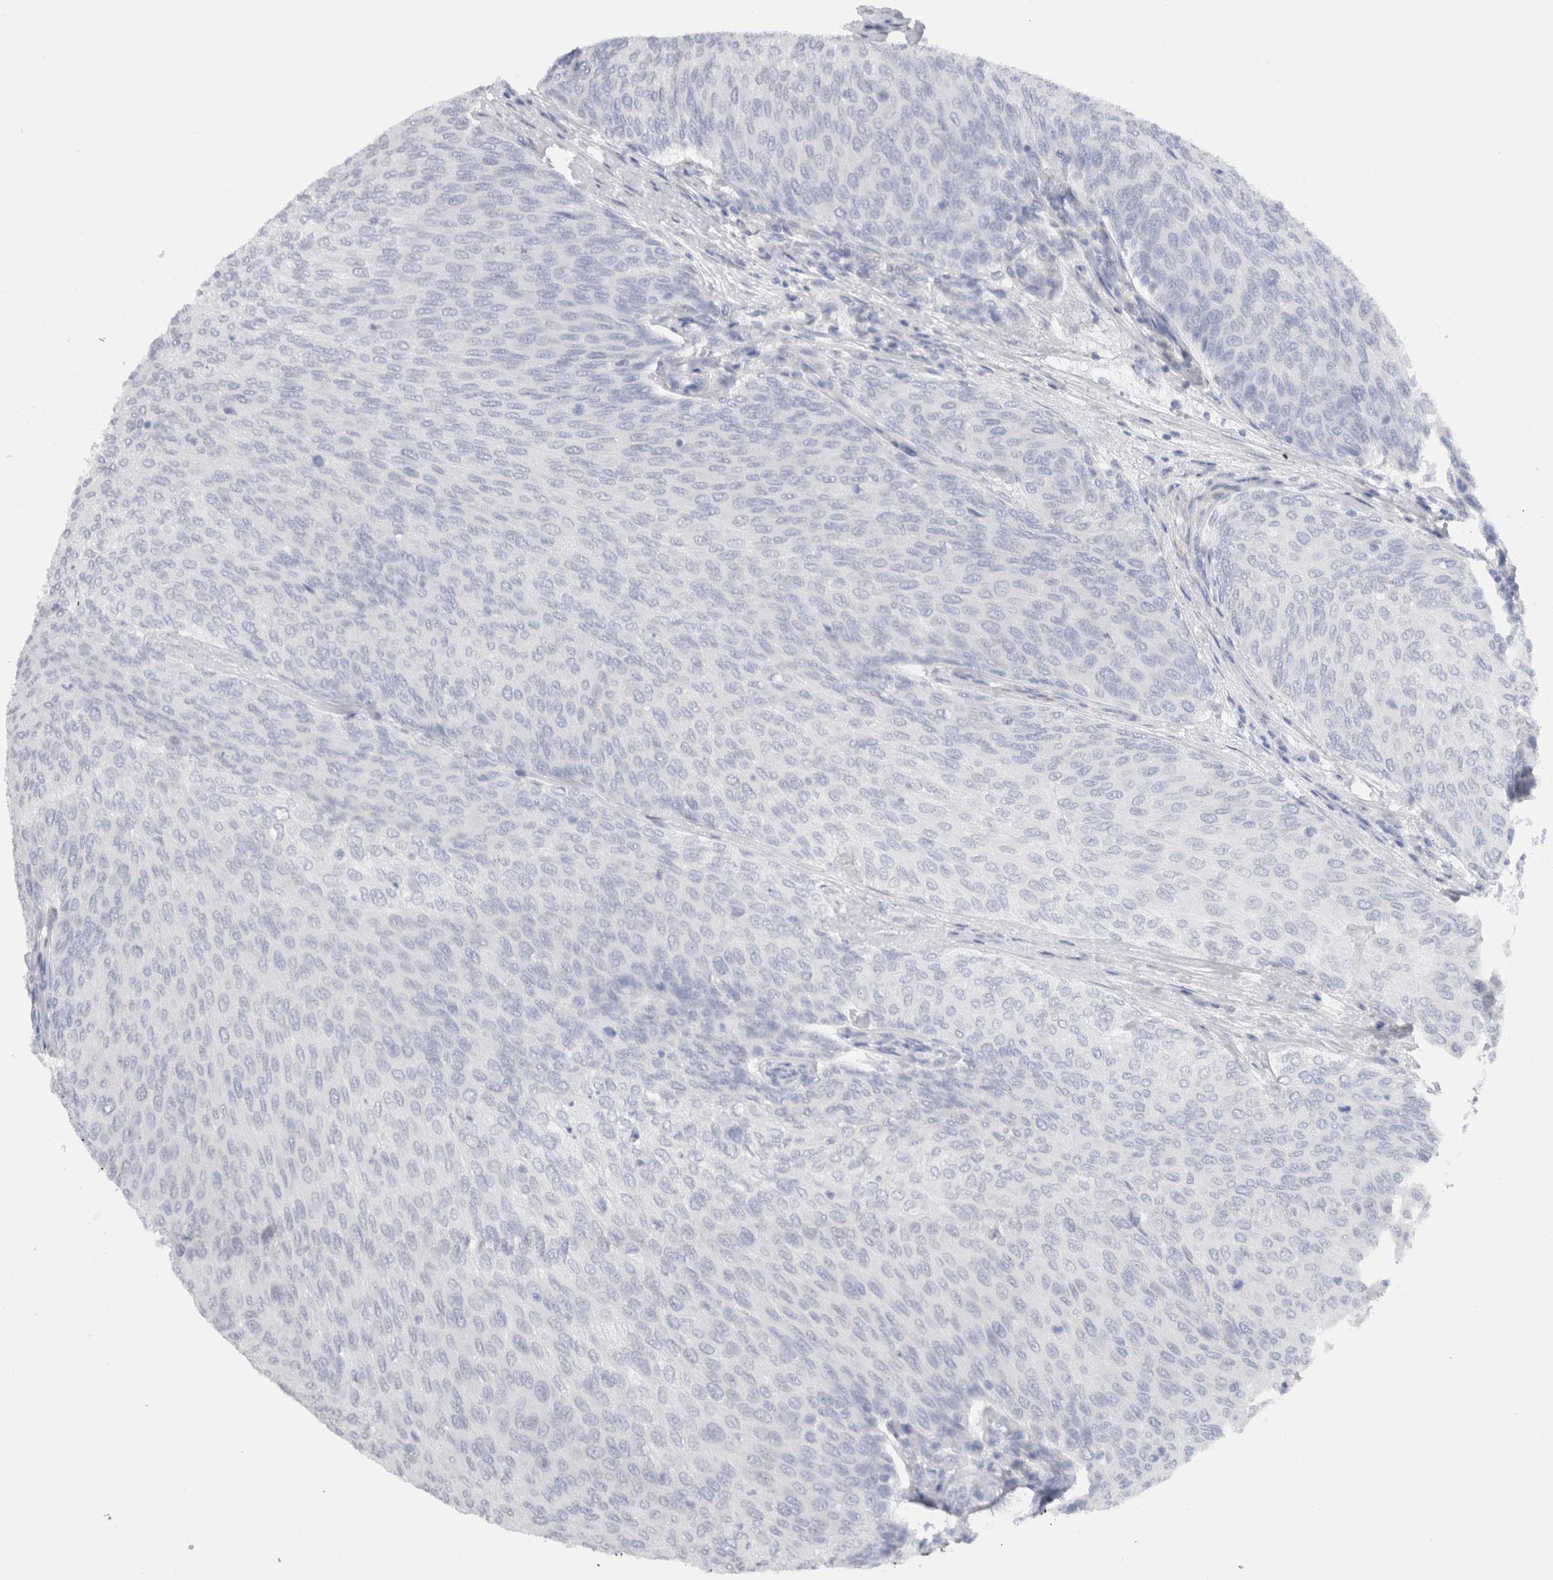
{"staining": {"intensity": "negative", "quantity": "none", "location": "none"}, "tissue": "urothelial cancer", "cell_type": "Tumor cells", "image_type": "cancer", "snomed": [{"axis": "morphology", "description": "Urothelial carcinoma, Low grade"}, {"axis": "topography", "description": "Urinary bladder"}], "caption": "Low-grade urothelial carcinoma was stained to show a protein in brown. There is no significant expression in tumor cells.", "gene": "C9orf50", "patient": {"sex": "female", "age": 79}}